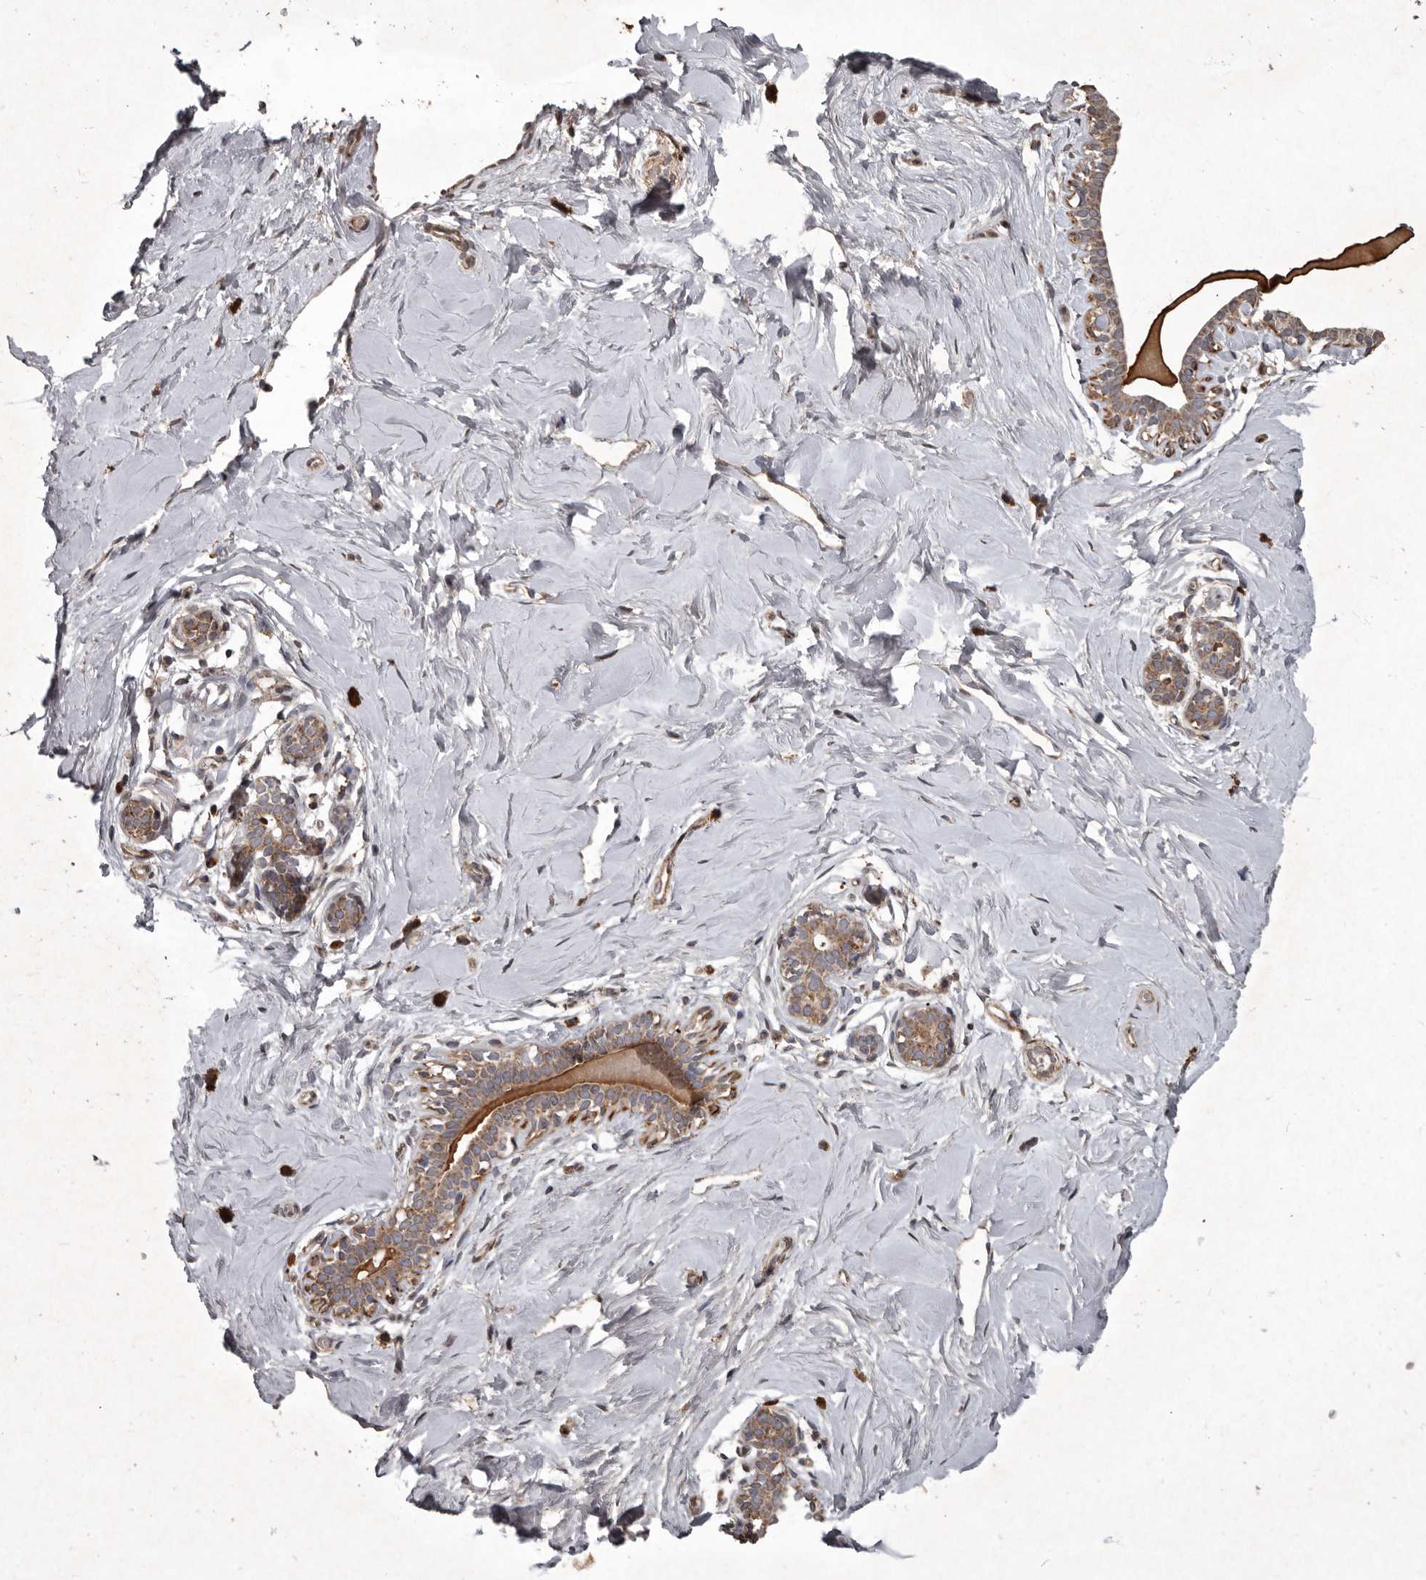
{"staining": {"intensity": "weak", "quantity": ">75%", "location": "cytoplasmic/membranous"}, "tissue": "breast", "cell_type": "Adipocytes", "image_type": "normal", "snomed": [{"axis": "morphology", "description": "Normal tissue, NOS"}, {"axis": "morphology", "description": "Adenoma, NOS"}, {"axis": "topography", "description": "Breast"}], "caption": "IHC staining of unremarkable breast, which exhibits low levels of weak cytoplasmic/membranous staining in about >75% of adipocytes indicating weak cytoplasmic/membranous protein positivity. The staining was performed using DAB (3,3'-diaminobenzidine) (brown) for protein detection and nuclei were counterstained in hematoxylin (blue).", "gene": "MRPS15", "patient": {"sex": "female", "age": 23}}